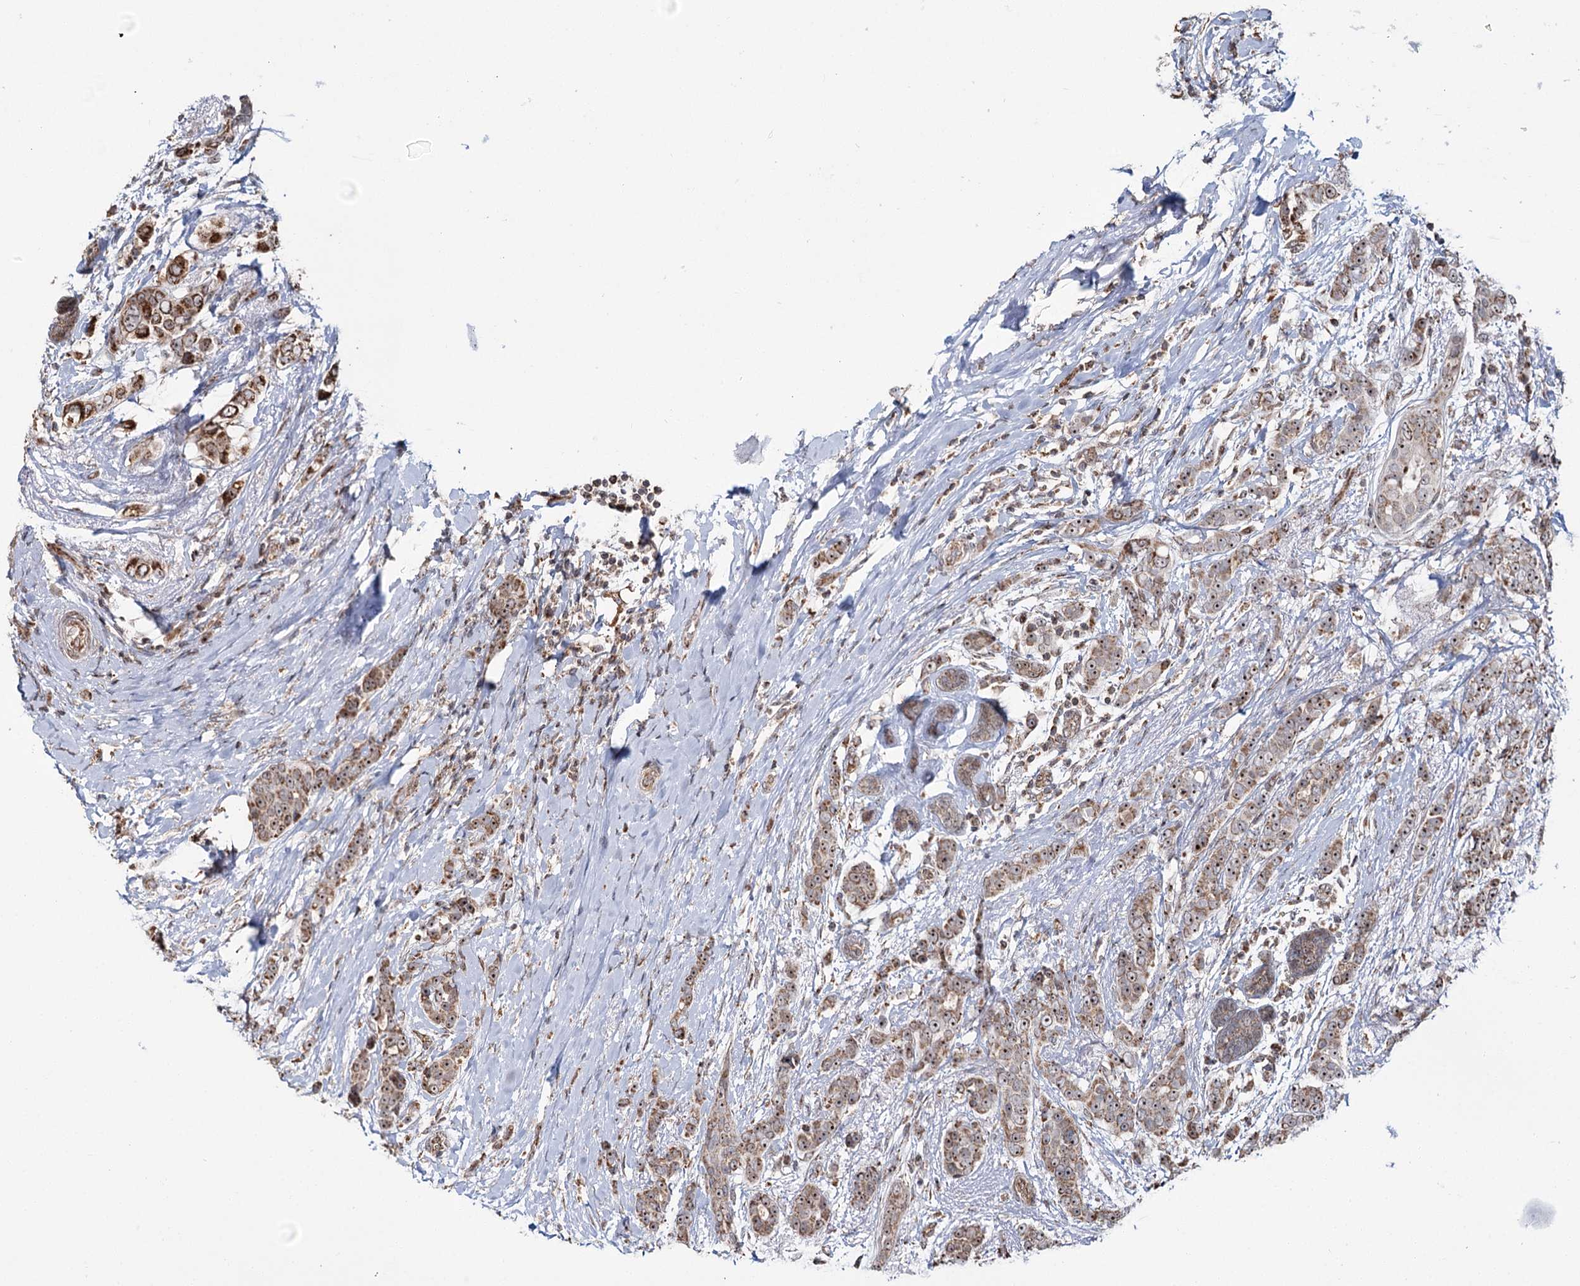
{"staining": {"intensity": "moderate", "quantity": ">75%", "location": "cytoplasmic/membranous,nuclear"}, "tissue": "breast cancer", "cell_type": "Tumor cells", "image_type": "cancer", "snomed": [{"axis": "morphology", "description": "Lobular carcinoma"}, {"axis": "topography", "description": "Breast"}], "caption": "IHC photomicrograph of breast cancer stained for a protein (brown), which demonstrates medium levels of moderate cytoplasmic/membranous and nuclear expression in about >75% of tumor cells.", "gene": "STEEP1", "patient": {"sex": "female", "age": 51}}